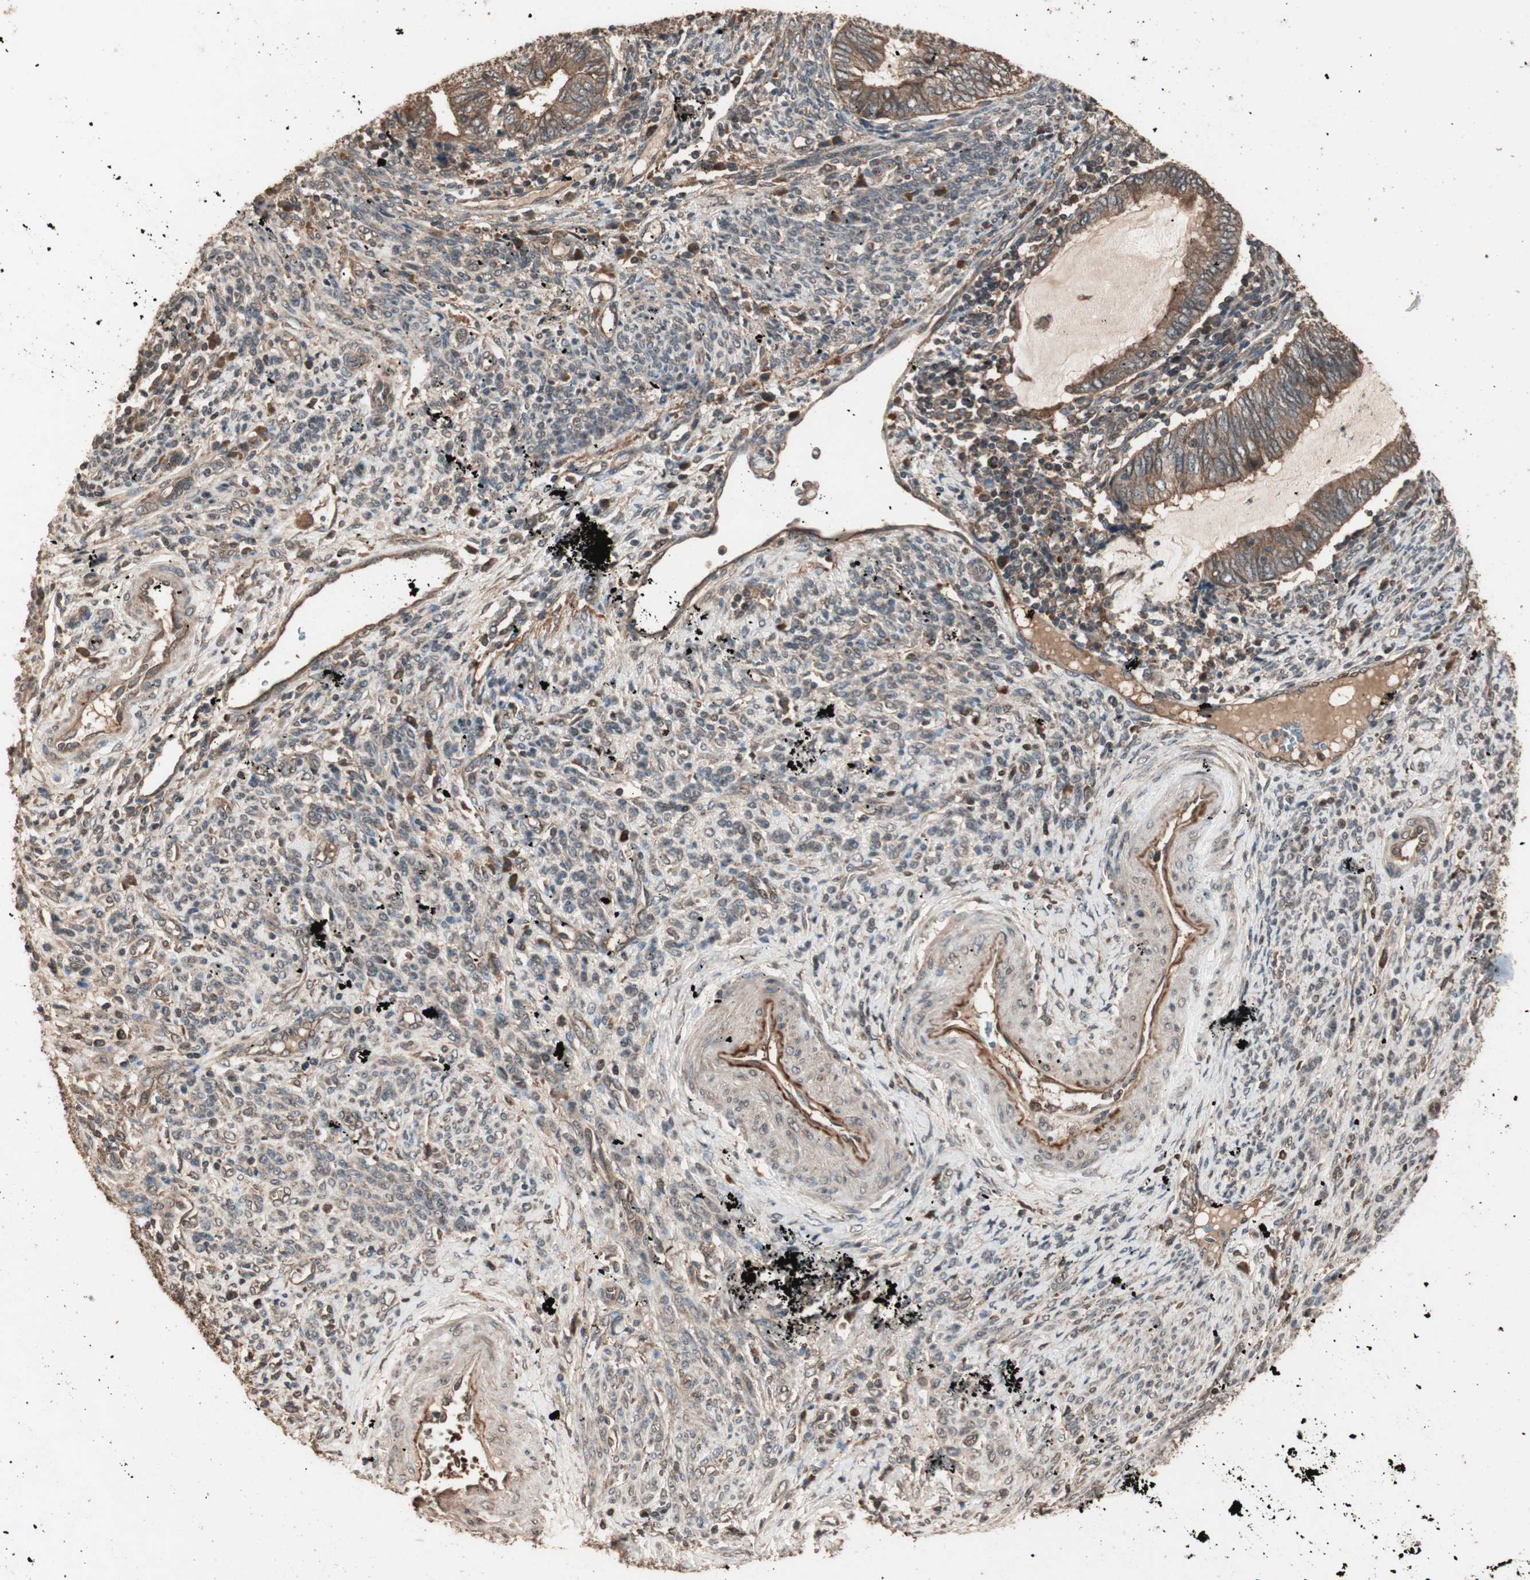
{"staining": {"intensity": "moderate", "quantity": ">75%", "location": "cytoplasmic/membranous"}, "tissue": "endometrial cancer", "cell_type": "Tumor cells", "image_type": "cancer", "snomed": [{"axis": "morphology", "description": "Adenocarcinoma, NOS"}, {"axis": "topography", "description": "Uterus"}, {"axis": "topography", "description": "Endometrium"}], "caption": "DAB (3,3'-diaminobenzidine) immunohistochemical staining of endometrial cancer (adenocarcinoma) reveals moderate cytoplasmic/membranous protein staining in about >75% of tumor cells. (IHC, brightfield microscopy, high magnification).", "gene": "USP20", "patient": {"sex": "female", "age": 70}}